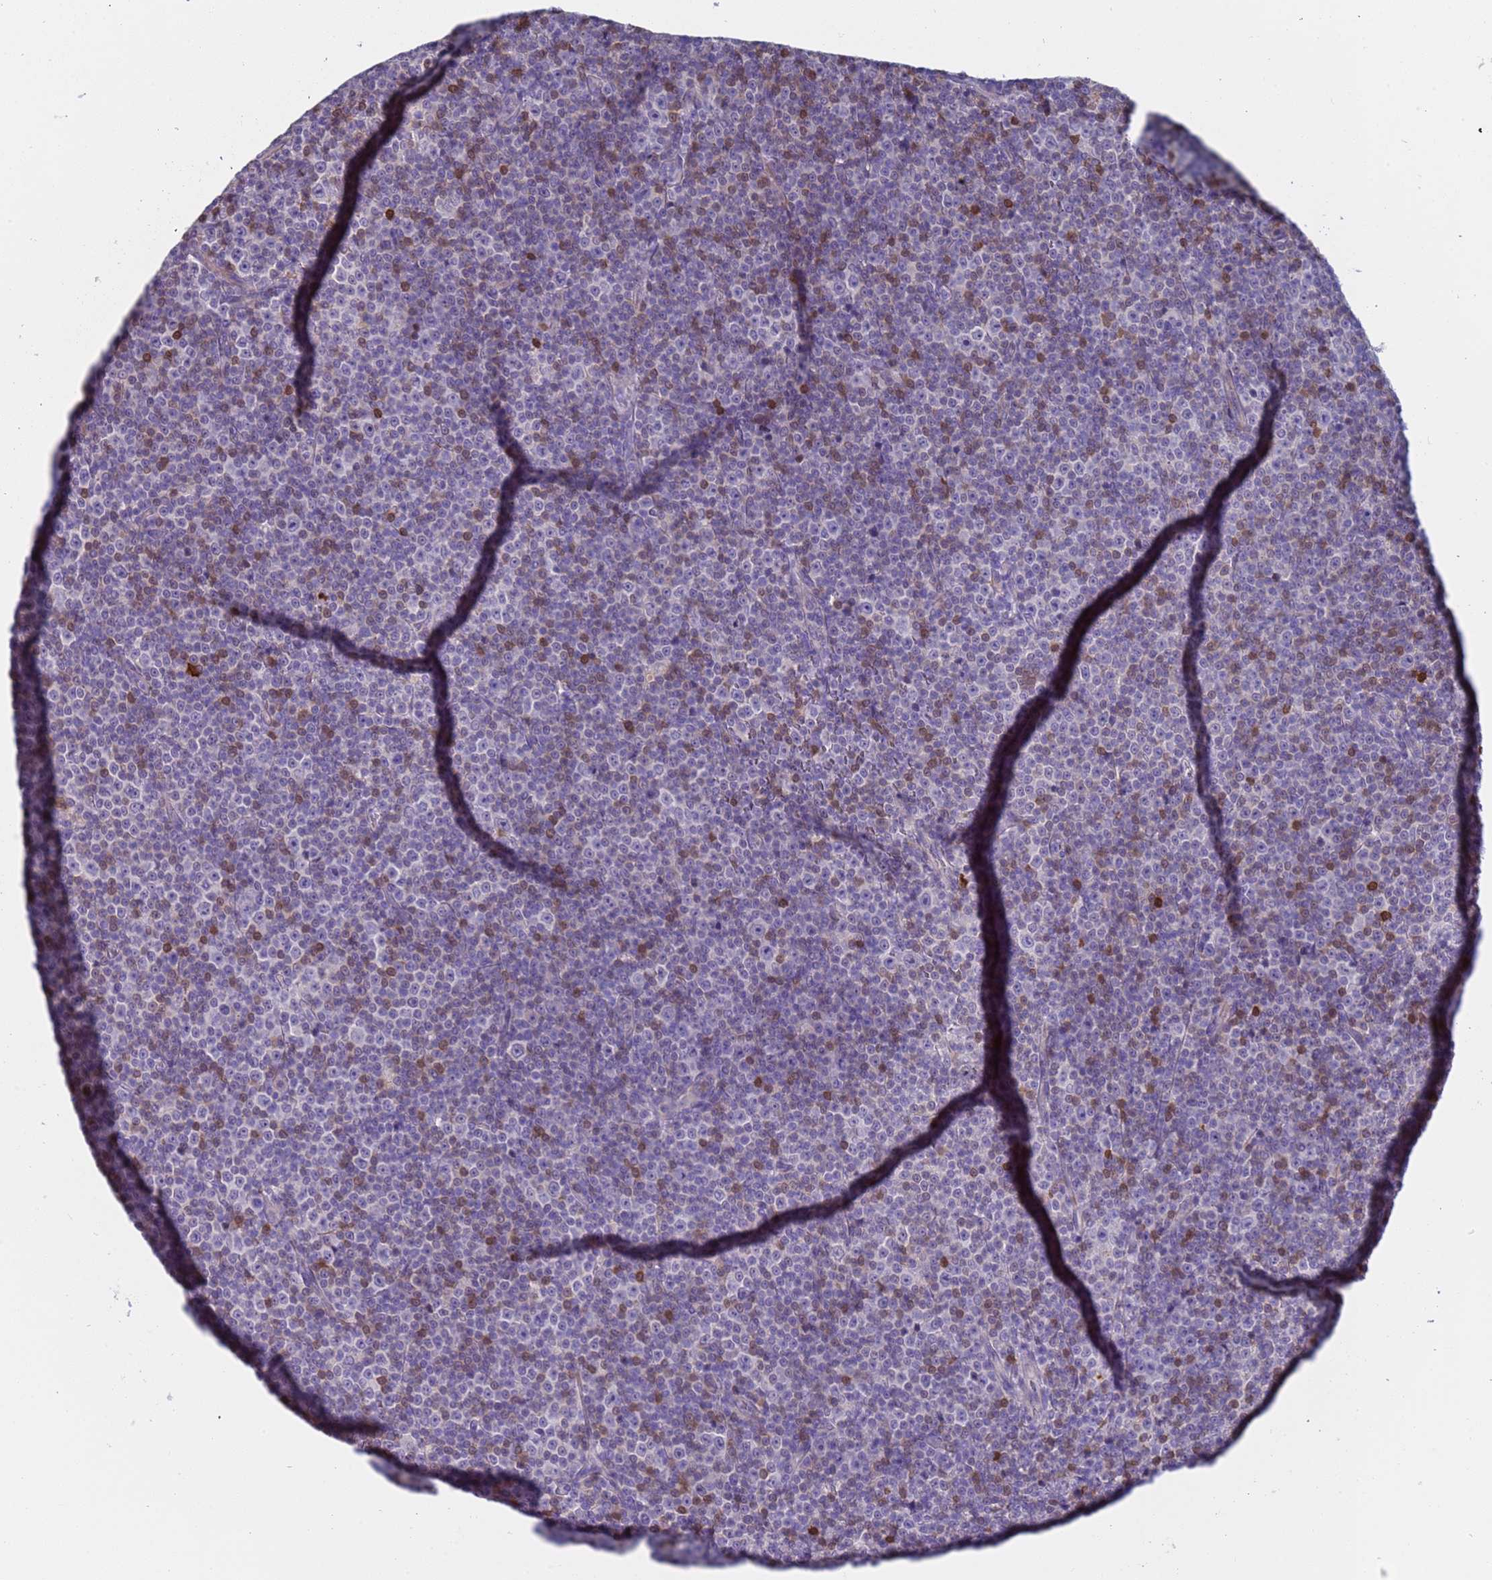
{"staining": {"intensity": "negative", "quantity": "none", "location": "none"}, "tissue": "lymphoma", "cell_type": "Tumor cells", "image_type": "cancer", "snomed": [{"axis": "morphology", "description": "Malignant lymphoma, non-Hodgkin's type, Low grade"}, {"axis": "topography", "description": "Lymph node"}], "caption": "Immunohistochemical staining of malignant lymphoma, non-Hodgkin's type (low-grade) exhibits no significant staining in tumor cells.", "gene": "C4orf46", "patient": {"sex": "female", "age": 67}}